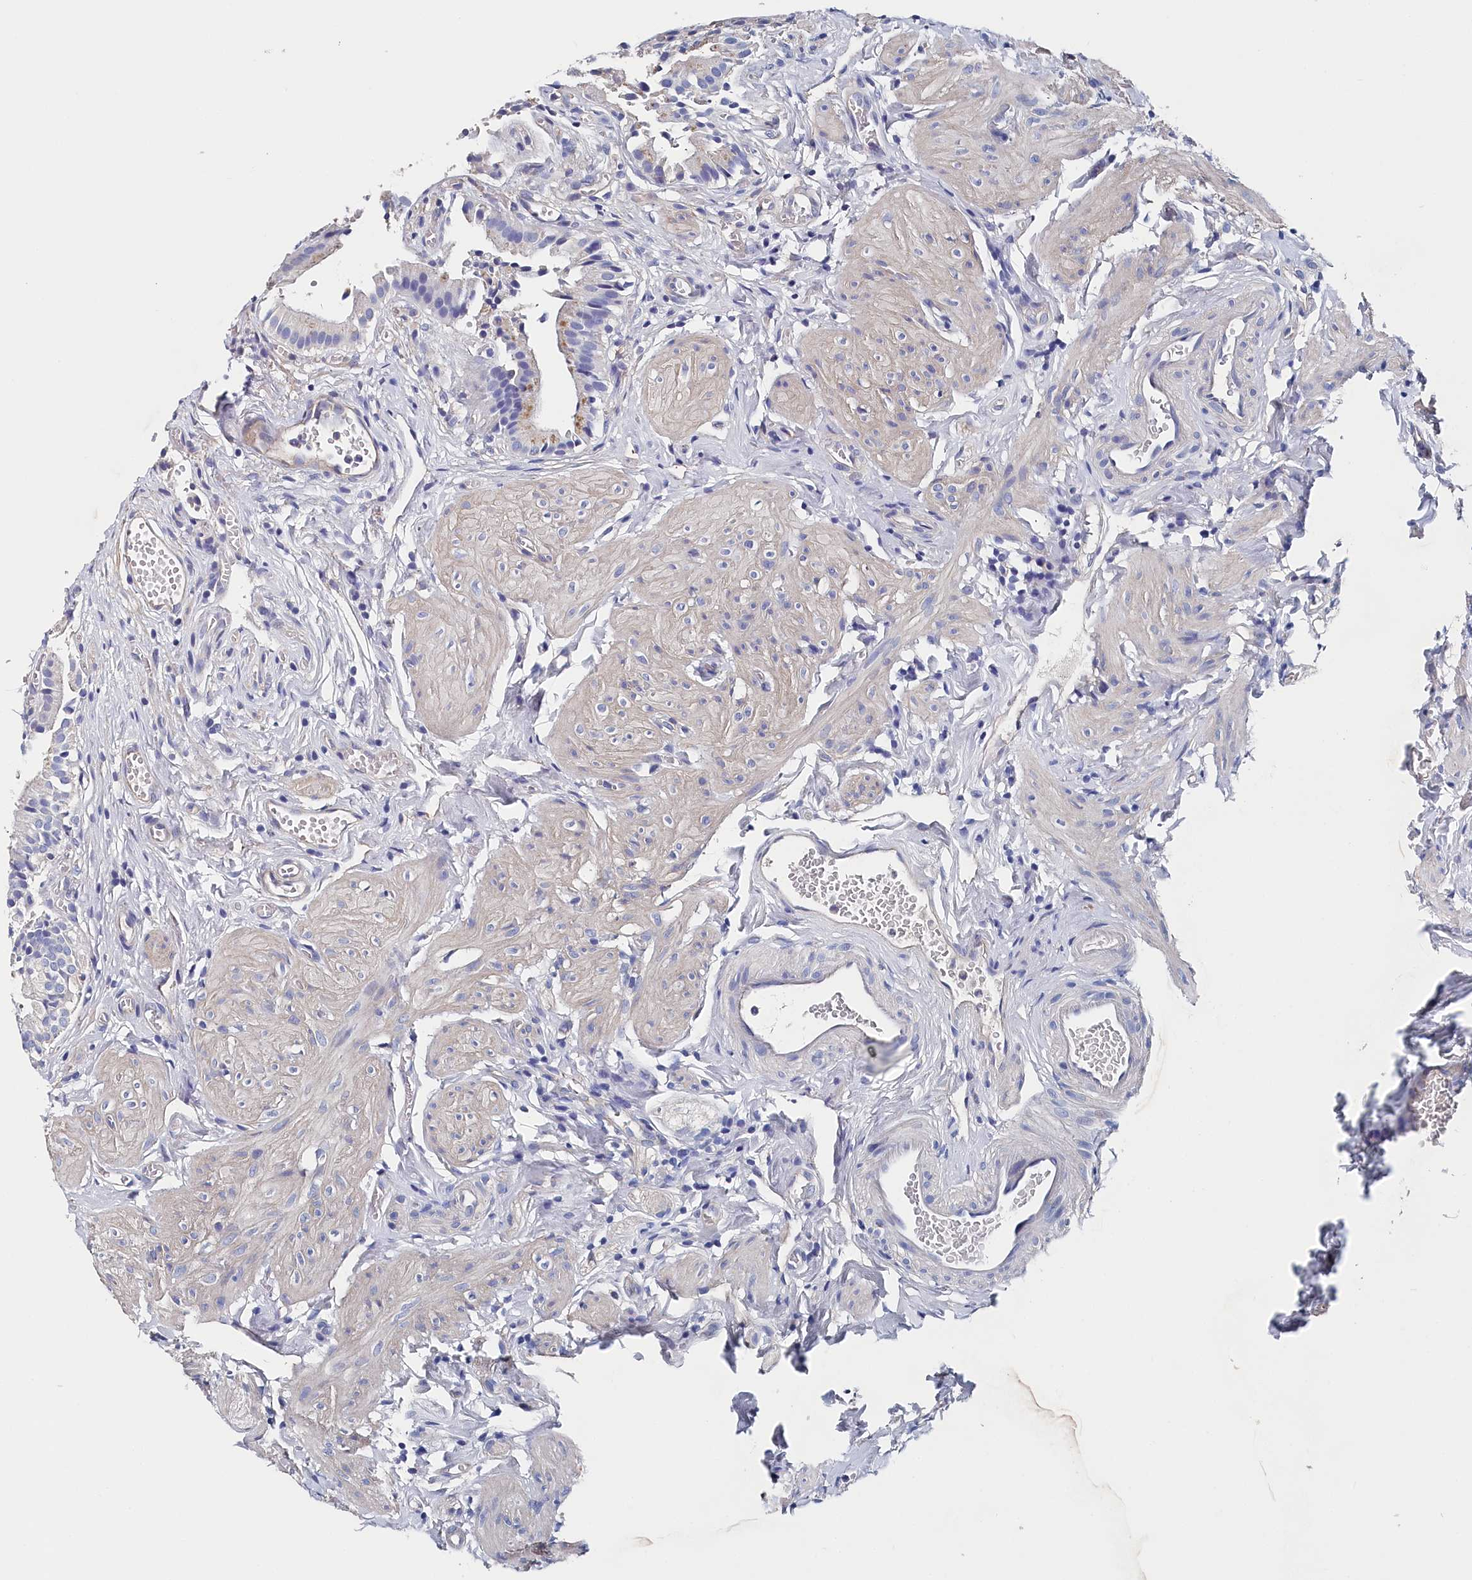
{"staining": {"intensity": "negative", "quantity": "none", "location": "none"}, "tissue": "gallbladder", "cell_type": "Glandular cells", "image_type": "normal", "snomed": [{"axis": "morphology", "description": "Normal tissue, NOS"}, {"axis": "topography", "description": "Gallbladder"}], "caption": "IHC histopathology image of benign gallbladder: gallbladder stained with DAB (3,3'-diaminobenzidine) demonstrates no significant protein expression in glandular cells.", "gene": "BHMT", "patient": {"sex": "female", "age": 47}}